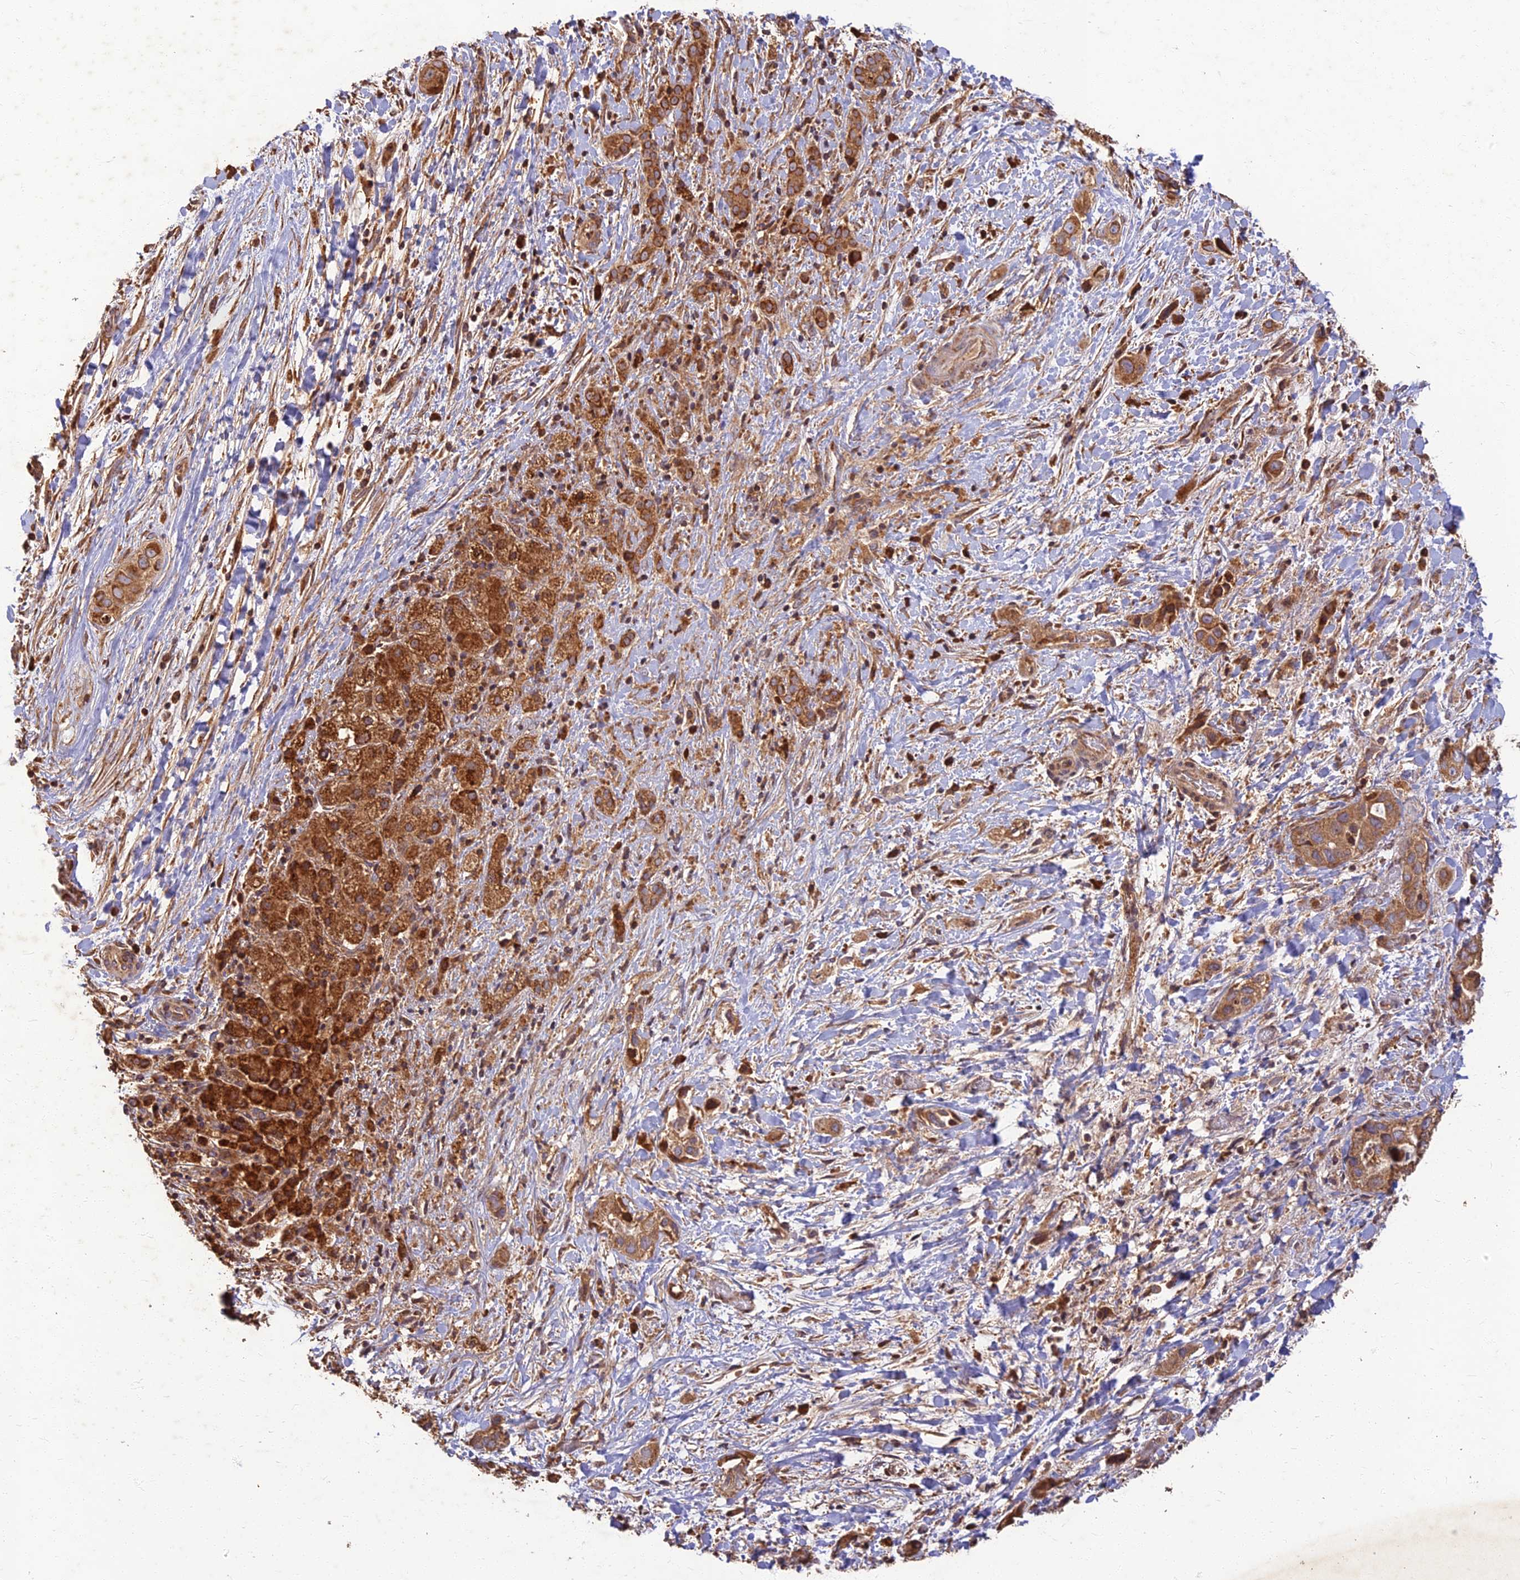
{"staining": {"intensity": "moderate", "quantity": ">75%", "location": "cytoplasmic/membranous"}, "tissue": "liver cancer", "cell_type": "Tumor cells", "image_type": "cancer", "snomed": [{"axis": "morphology", "description": "Cholangiocarcinoma"}, {"axis": "topography", "description": "Liver"}], "caption": "IHC micrograph of human liver cancer stained for a protein (brown), which reveals medium levels of moderate cytoplasmic/membranous positivity in about >75% of tumor cells.", "gene": "CORO1C", "patient": {"sex": "female", "age": 52}}